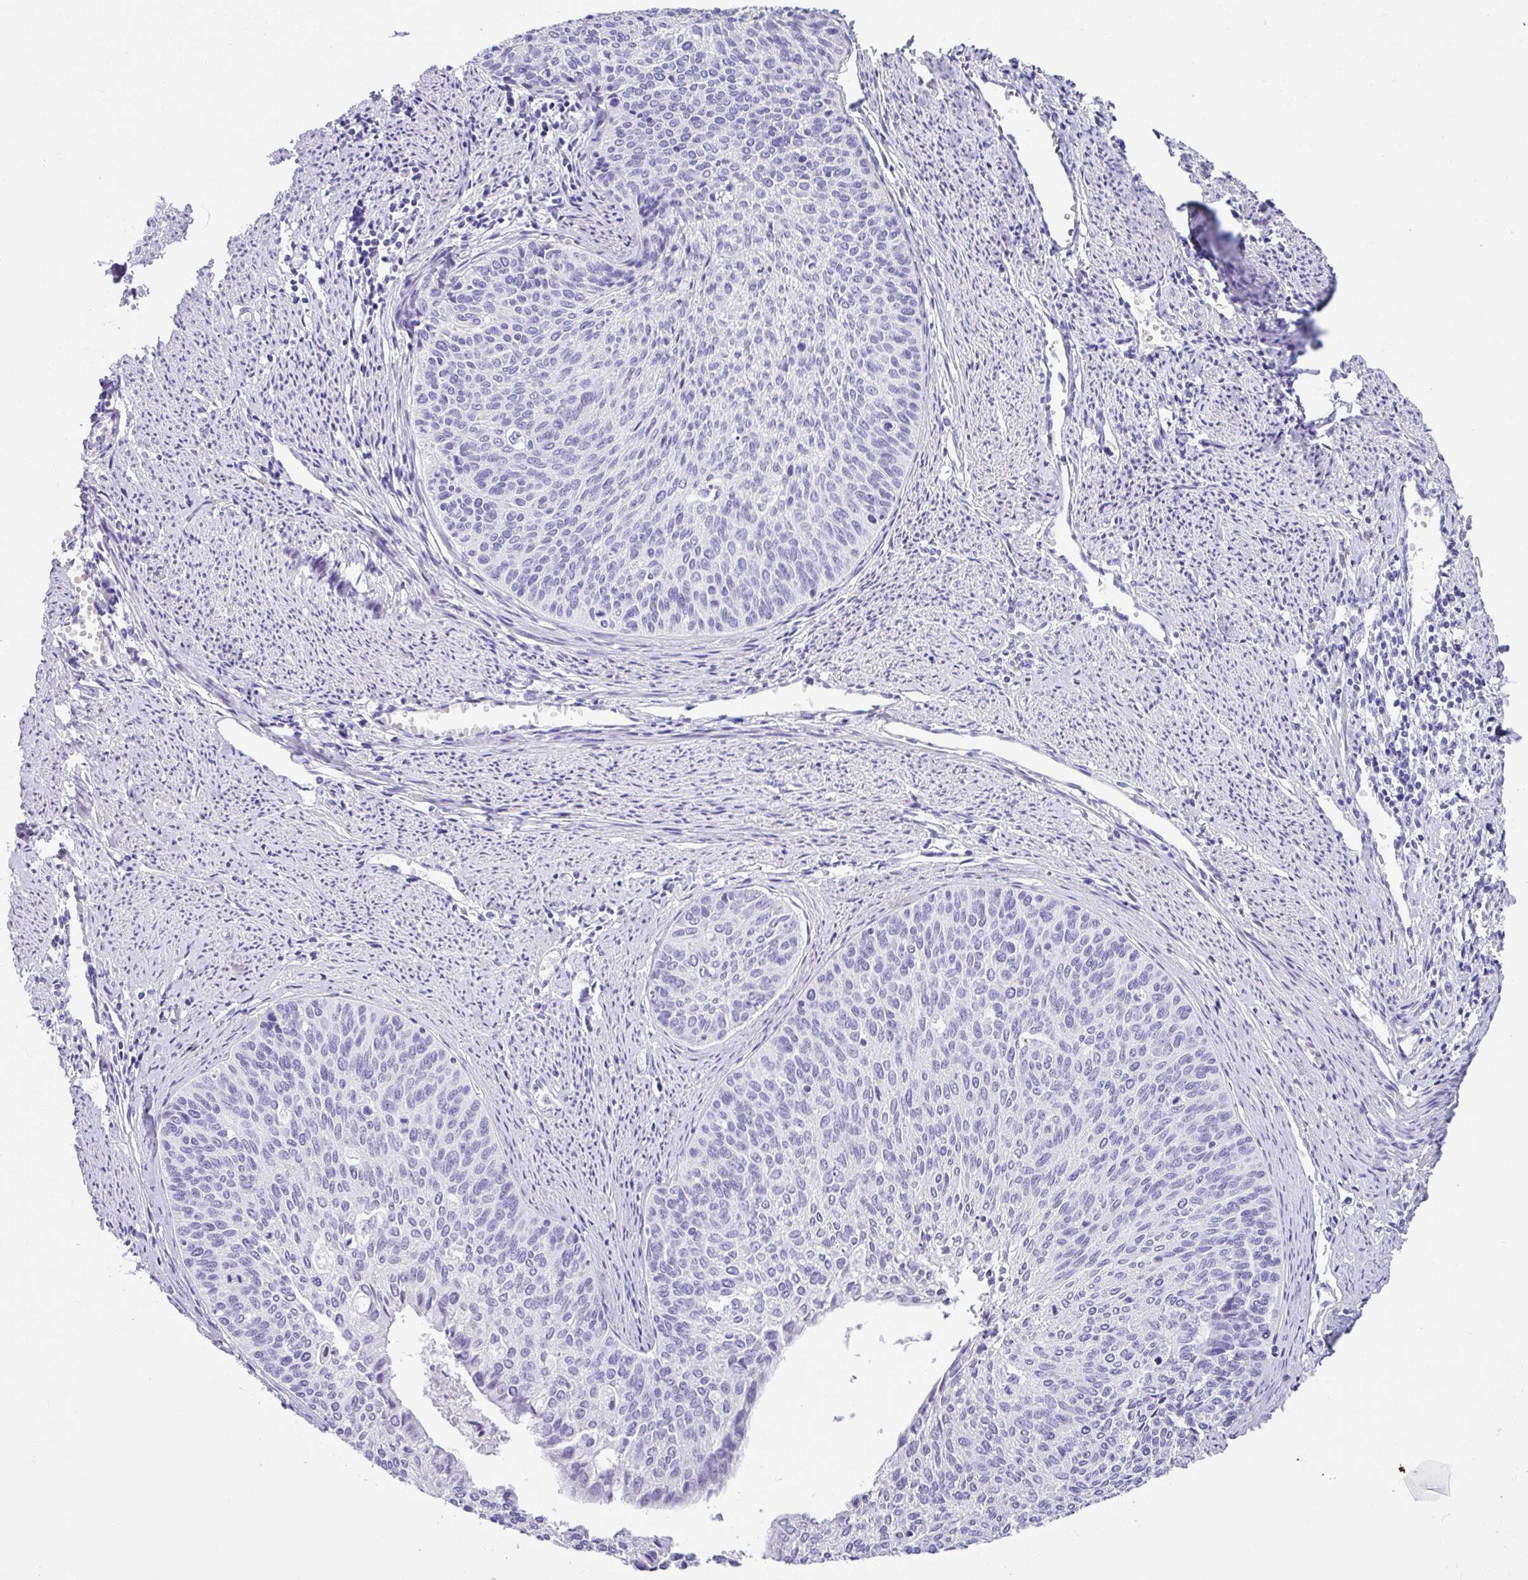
{"staining": {"intensity": "negative", "quantity": "none", "location": "none"}, "tissue": "cervical cancer", "cell_type": "Tumor cells", "image_type": "cancer", "snomed": [{"axis": "morphology", "description": "Squamous cell carcinoma, NOS"}, {"axis": "topography", "description": "Cervix"}], "caption": "High power microscopy micrograph of an immunohistochemistry (IHC) photomicrograph of cervical cancer, revealing no significant positivity in tumor cells. (Brightfield microscopy of DAB IHC at high magnification).", "gene": "ZG16", "patient": {"sex": "female", "age": 55}}